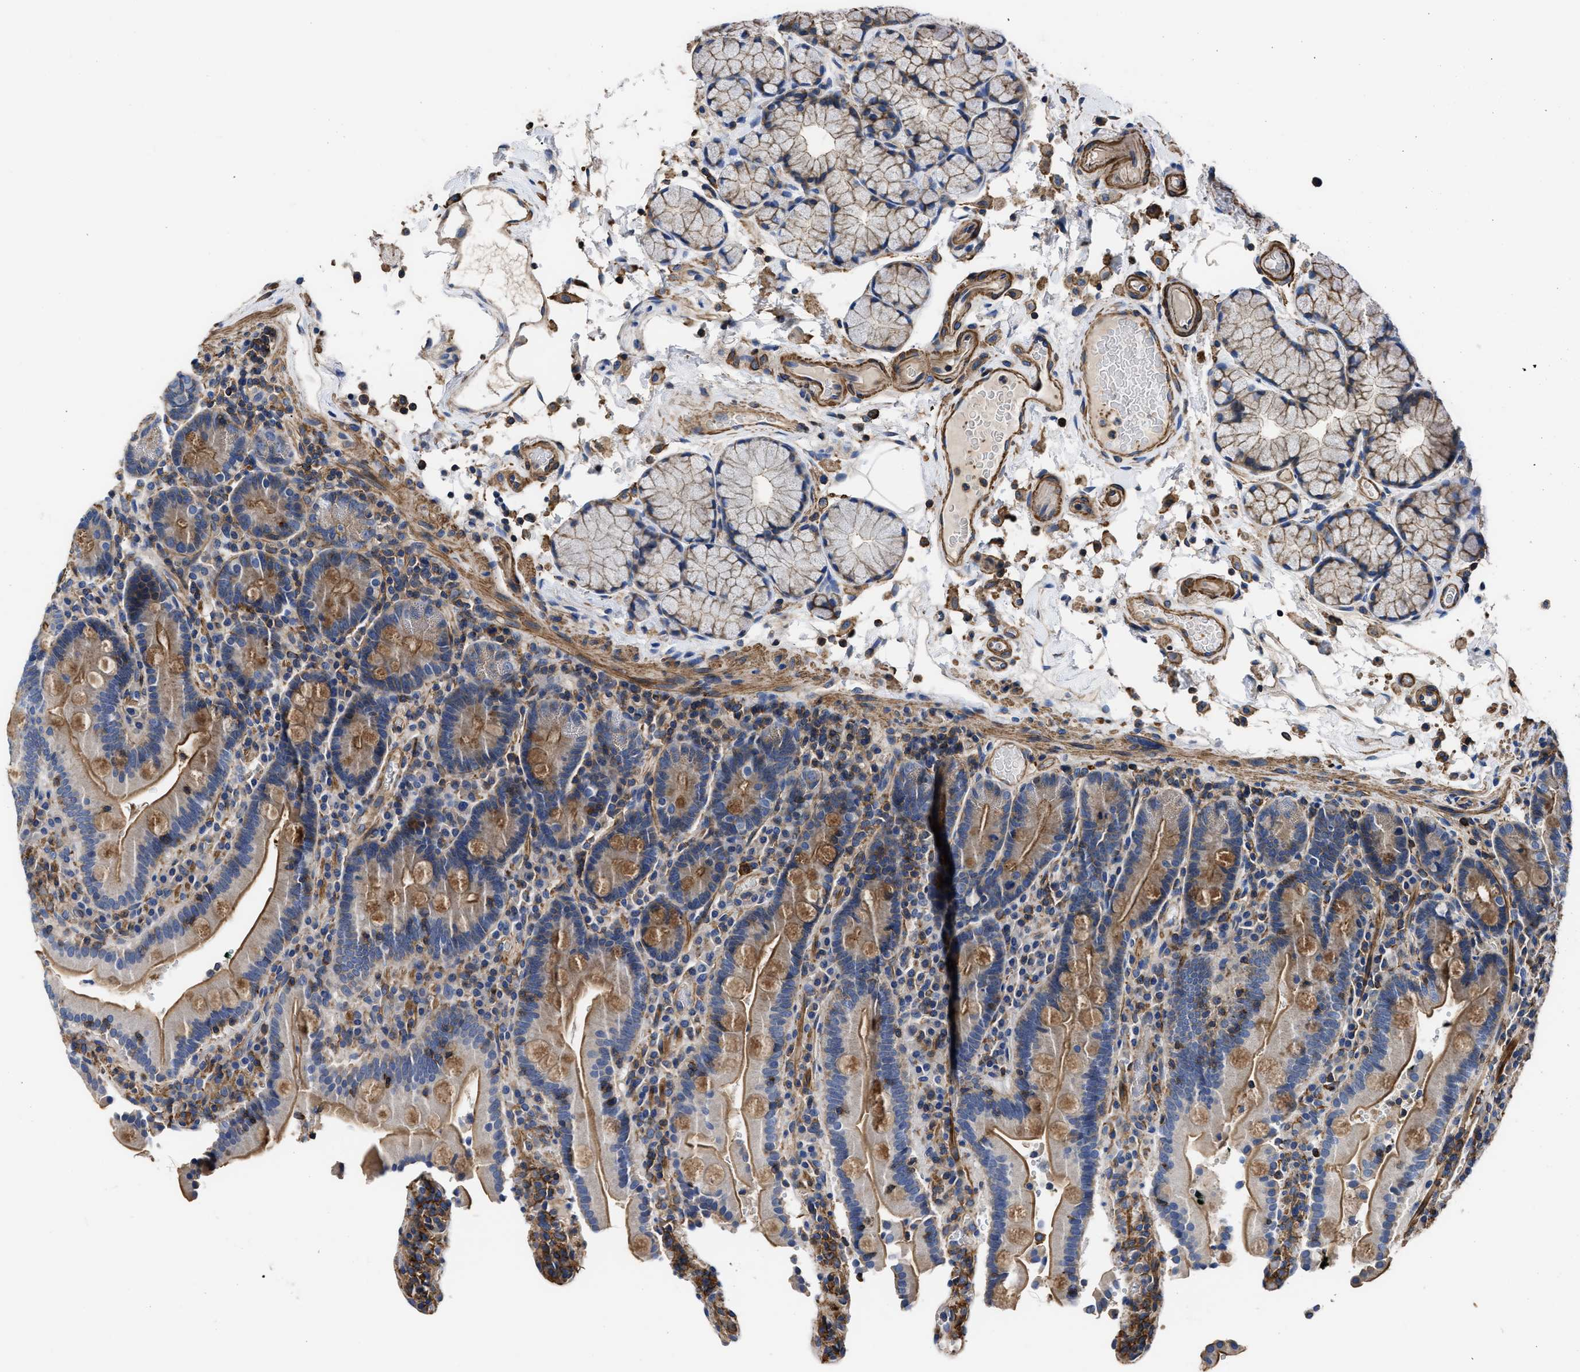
{"staining": {"intensity": "moderate", "quantity": ">75%", "location": "cytoplasmic/membranous"}, "tissue": "duodenum", "cell_type": "Glandular cells", "image_type": "normal", "snomed": [{"axis": "morphology", "description": "Normal tissue, NOS"}, {"axis": "topography", "description": "Small intestine, NOS"}], "caption": "An IHC histopathology image of benign tissue is shown. Protein staining in brown labels moderate cytoplasmic/membranous positivity in duodenum within glandular cells.", "gene": "SCUBE2", "patient": {"sex": "female", "age": 71}}